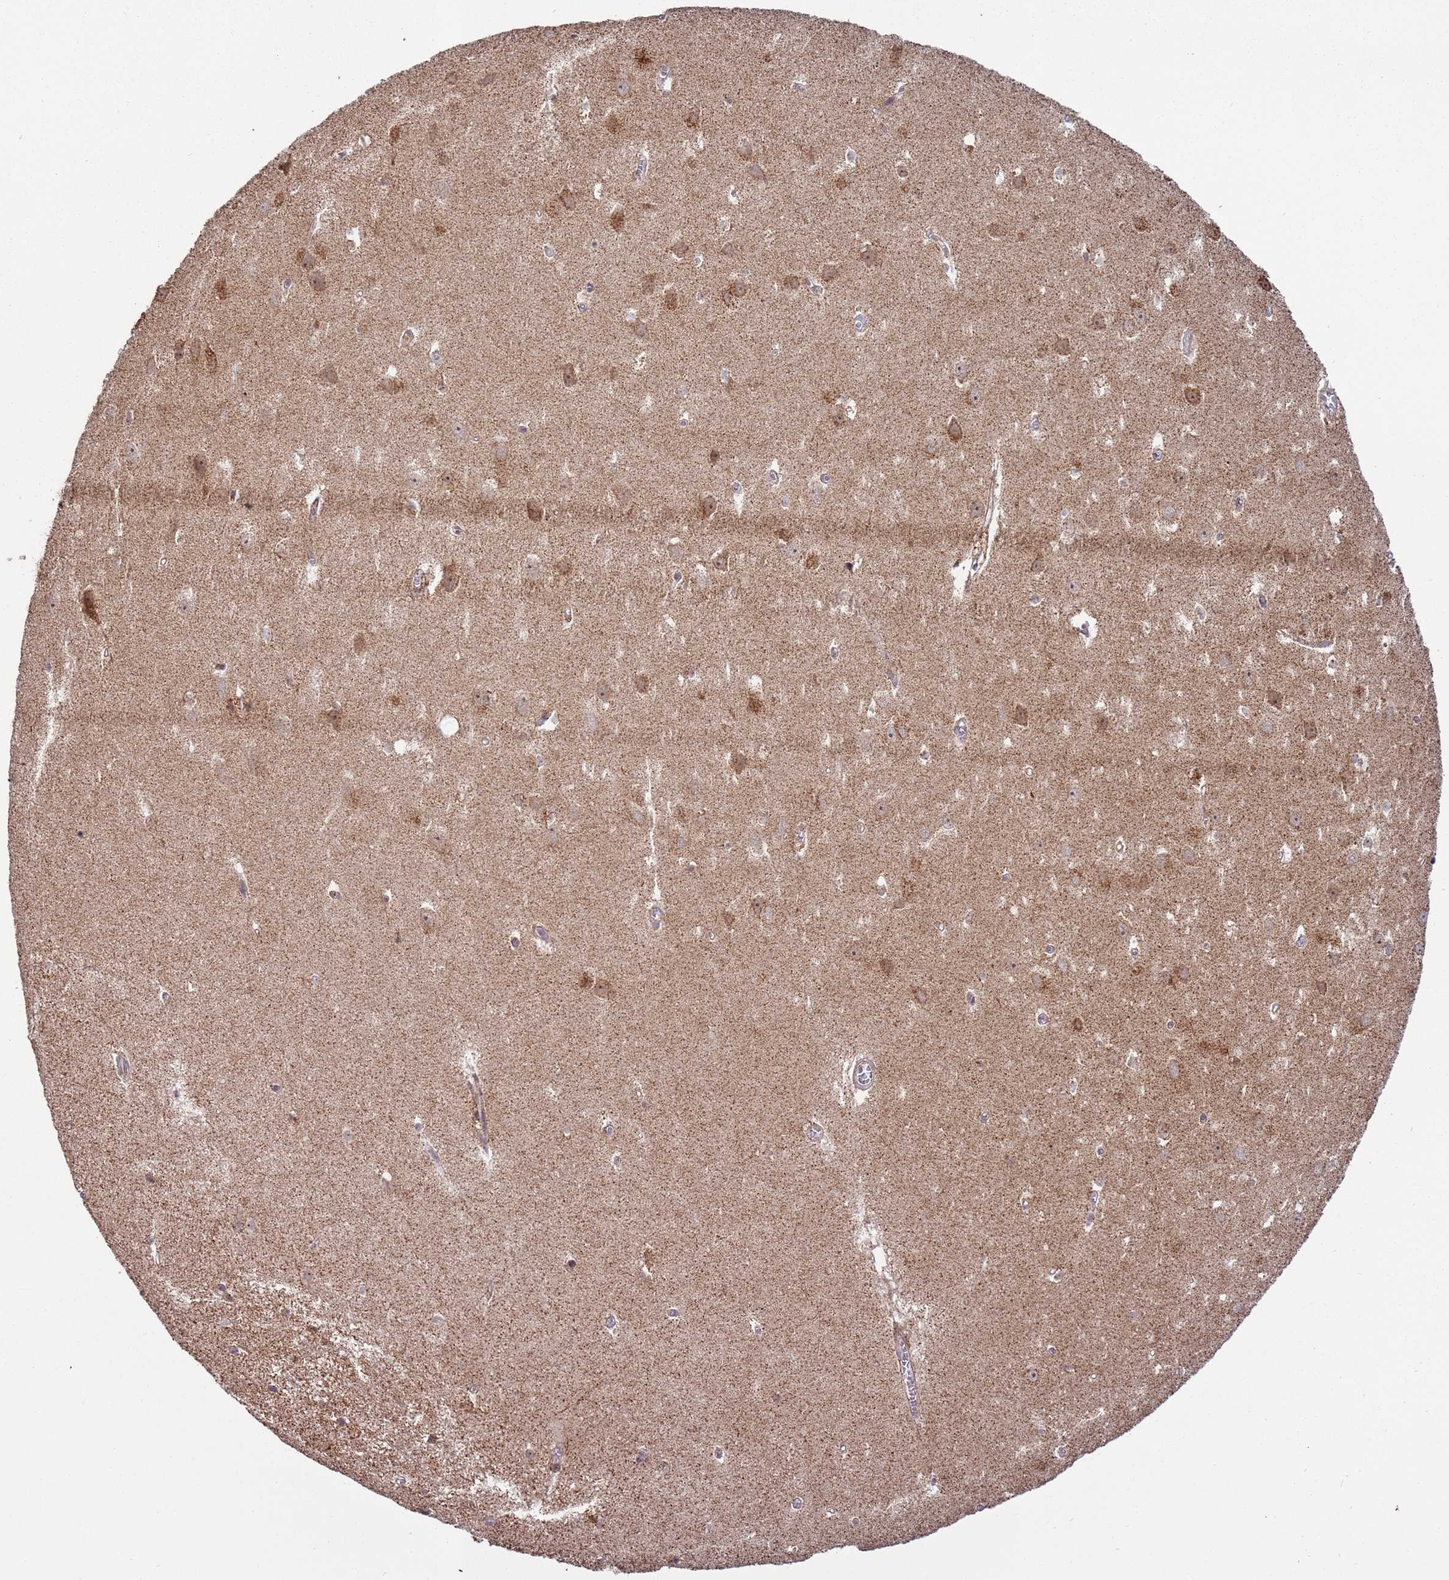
{"staining": {"intensity": "weak", "quantity": "25%-75%", "location": "cytoplasmic/membranous"}, "tissue": "hippocampus", "cell_type": "Glial cells", "image_type": "normal", "snomed": [{"axis": "morphology", "description": "Normal tissue, NOS"}, {"axis": "topography", "description": "Hippocampus"}], "caption": "IHC histopathology image of normal hippocampus: hippocampus stained using immunohistochemistry displays low levels of weak protein expression localized specifically in the cytoplasmic/membranous of glial cells, appearing as a cytoplasmic/membranous brown color.", "gene": "RCOR2", "patient": {"sex": "female", "age": 64}}